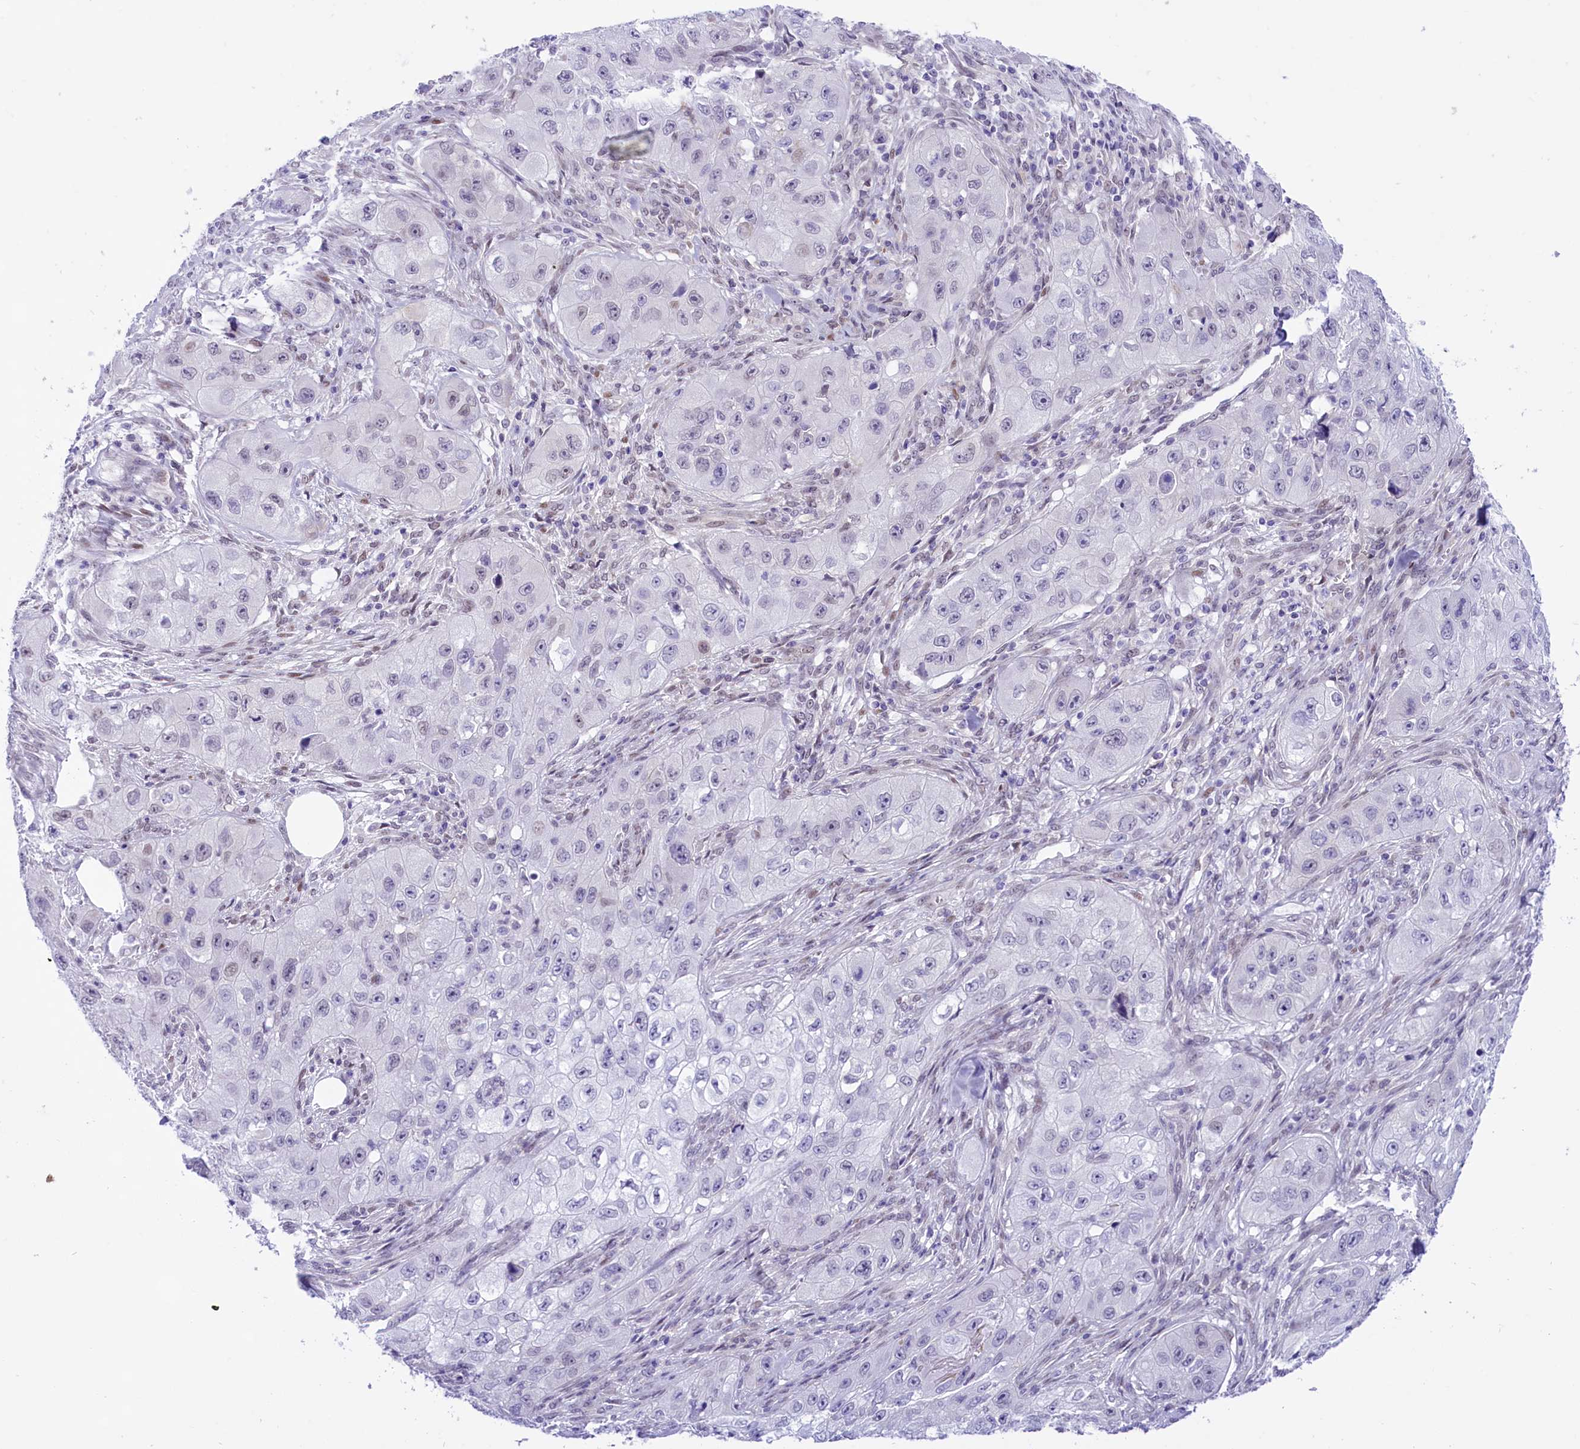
{"staining": {"intensity": "negative", "quantity": "none", "location": "none"}, "tissue": "skin cancer", "cell_type": "Tumor cells", "image_type": "cancer", "snomed": [{"axis": "morphology", "description": "Squamous cell carcinoma, NOS"}, {"axis": "topography", "description": "Skin"}, {"axis": "topography", "description": "Subcutis"}], "caption": "This photomicrograph is of skin squamous cell carcinoma stained with immunohistochemistry (IHC) to label a protein in brown with the nuclei are counter-stained blue. There is no expression in tumor cells. Brightfield microscopy of immunohistochemistry stained with DAB (3,3'-diaminobenzidine) (brown) and hematoxylin (blue), captured at high magnification.", "gene": "RPS6KB1", "patient": {"sex": "male", "age": 73}}